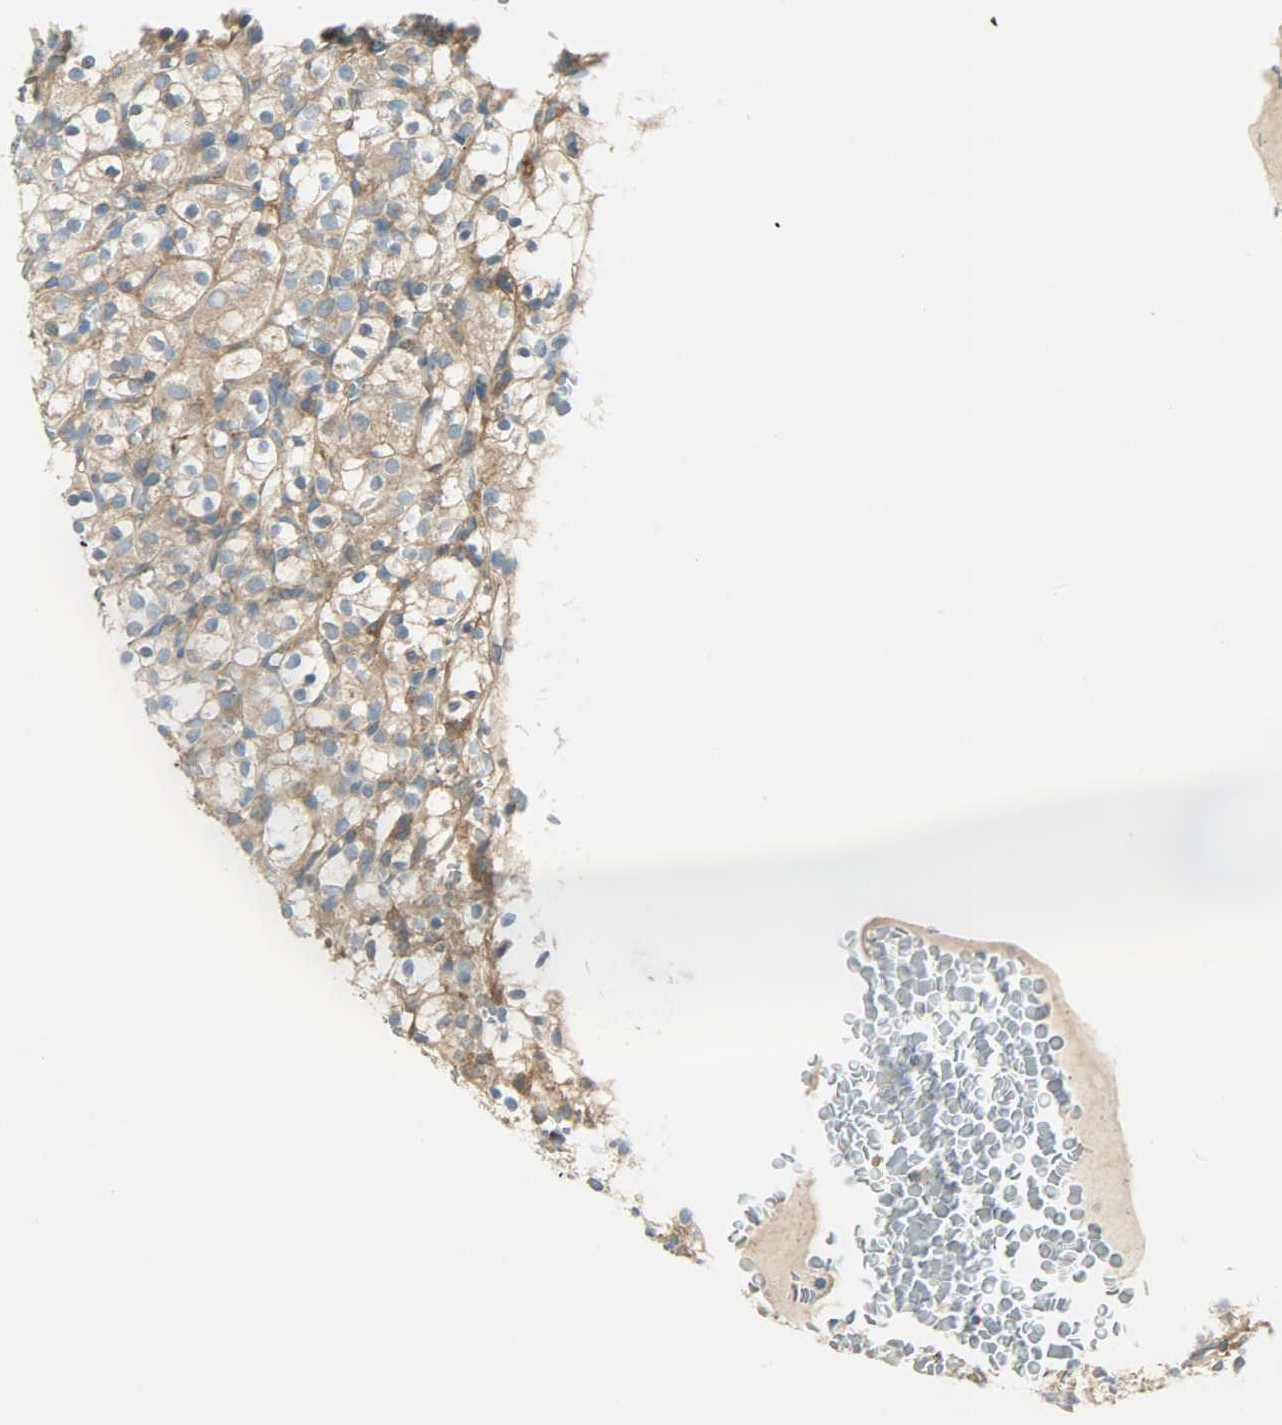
{"staining": {"intensity": "moderate", "quantity": ">75%", "location": "cytoplasmic/membranous"}, "tissue": "renal cancer", "cell_type": "Tumor cells", "image_type": "cancer", "snomed": [{"axis": "morphology", "description": "Normal tissue, NOS"}, {"axis": "morphology", "description": "Adenocarcinoma, NOS"}, {"axis": "topography", "description": "Kidney"}], "caption": "A brown stain labels moderate cytoplasmic/membranous expression of a protein in renal adenocarcinoma tumor cells. The protein is shown in brown color, while the nuclei are stained blue.", "gene": "TSC22D2", "patient": {"sex": "female", "age": 72}}